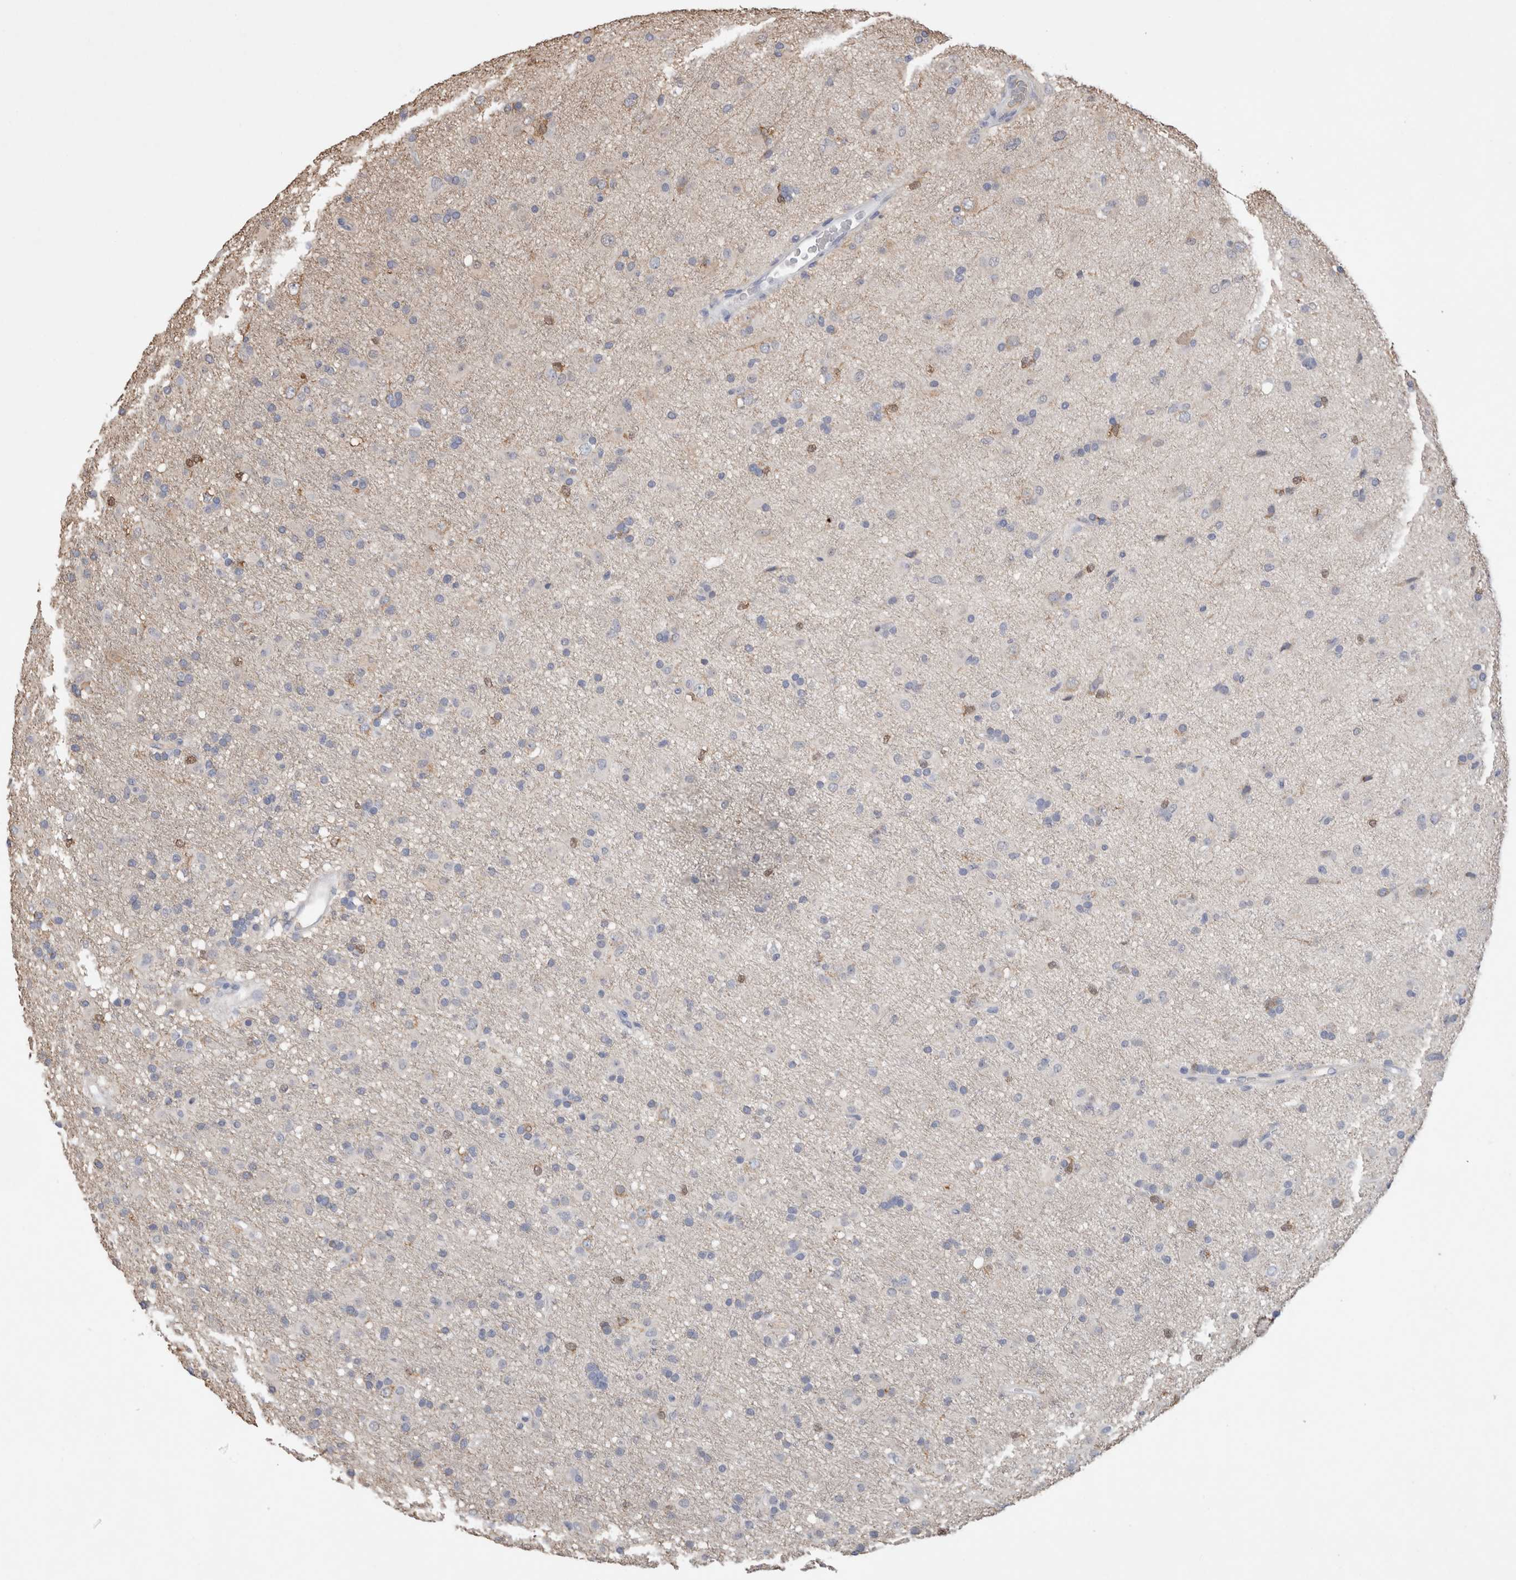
{"staining": {"intensity": "negative", "quantity": "none", "location": "none"}, "tissue": "glioma", "cell_type": "Tumor cells", "image_type": "cancer", "snomed": [{"axis": "morphology", "description": "Glioma, malignant, Low grade"}, {"axis": "topography", "description": "Brain"}], "caption": "DAB (3,3'-diaminobenzidine) immunohistochemical staining of human glioma displays no significant staining in tumor cells.", "gene": "FABP7", "patient": {"sex": "male", "age": 65}}